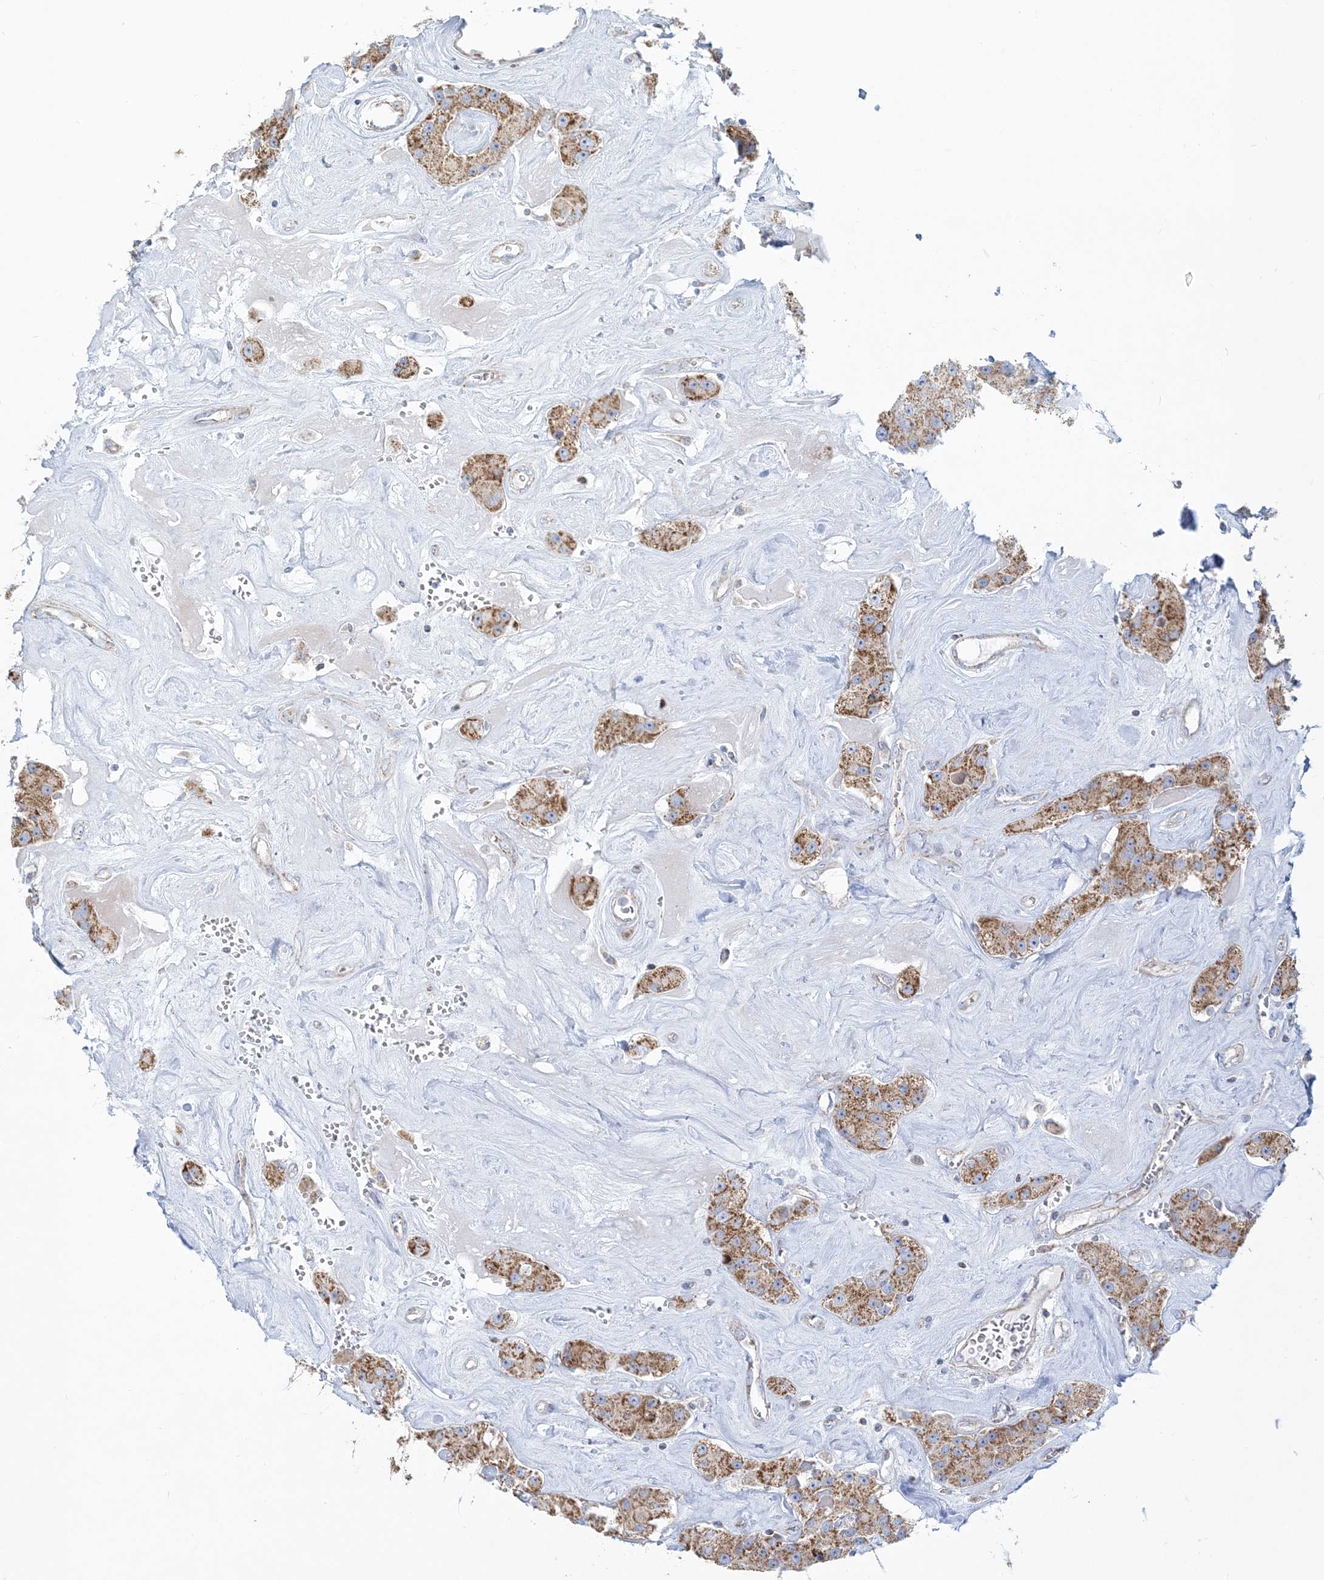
{"staining": {"intensity": "moderate", "quantity": ">75%", "location": "cytoplasmic/membranous"}, "tissue": "carcinoid", "cell_type": "Tumor cells", "image_type": "cancer", "snomed": [{"axis": "morphology", "description": "Carcinoid, malignant, NOS"}, {"axis": "topography", "description": "Pancreas"}], "caption": "DAB immunohistochemical staining of malignant carcinoid shows moderate cytoplasmic/membranous protein positivity in approximately >75% of tumor cells. (DAB (3,3'-diaminobenzidine) = brown stain, brightfield microscopy at high magnification).", "gene": "TBC1D14", "patient": {"sex": "male", "age": 41}}